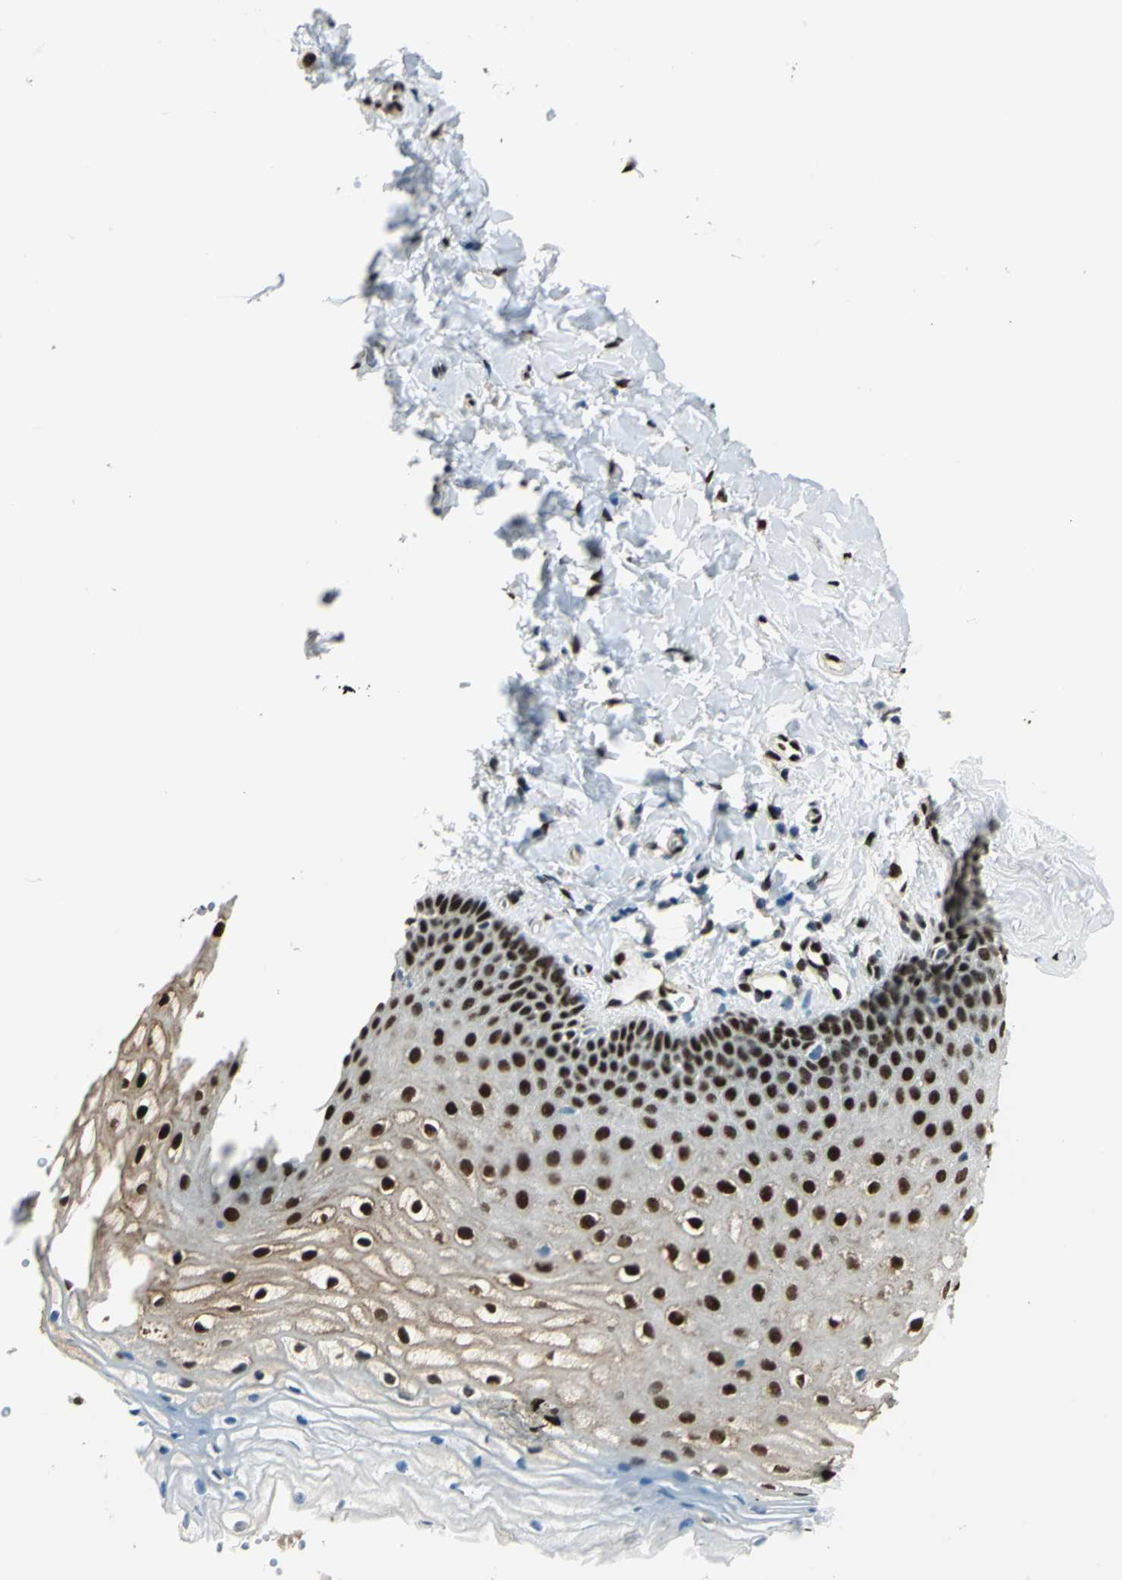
{"staining": {"intensity": "strong", "quantity": ">75%", "location": "cytoplasmic/membranous,nuclear"}, "tissue": "vagina", "cell_type": "Squamous epithelial cells", "image_type": "normal", "snomed": [{"axis": "morphology", "description": "Normal tissue, NOS"}, {"axis": "topography", "description": "Vagina"}], "caption": "This image demonstrates immunohistochemistry staining of normal vagina, with high strong cytoplasmic/membranous,nuclear positivity in about >75% of squamous epithelial cells.", "gene": "NFIA", "patient": {"sex": "female", "age": 55}}